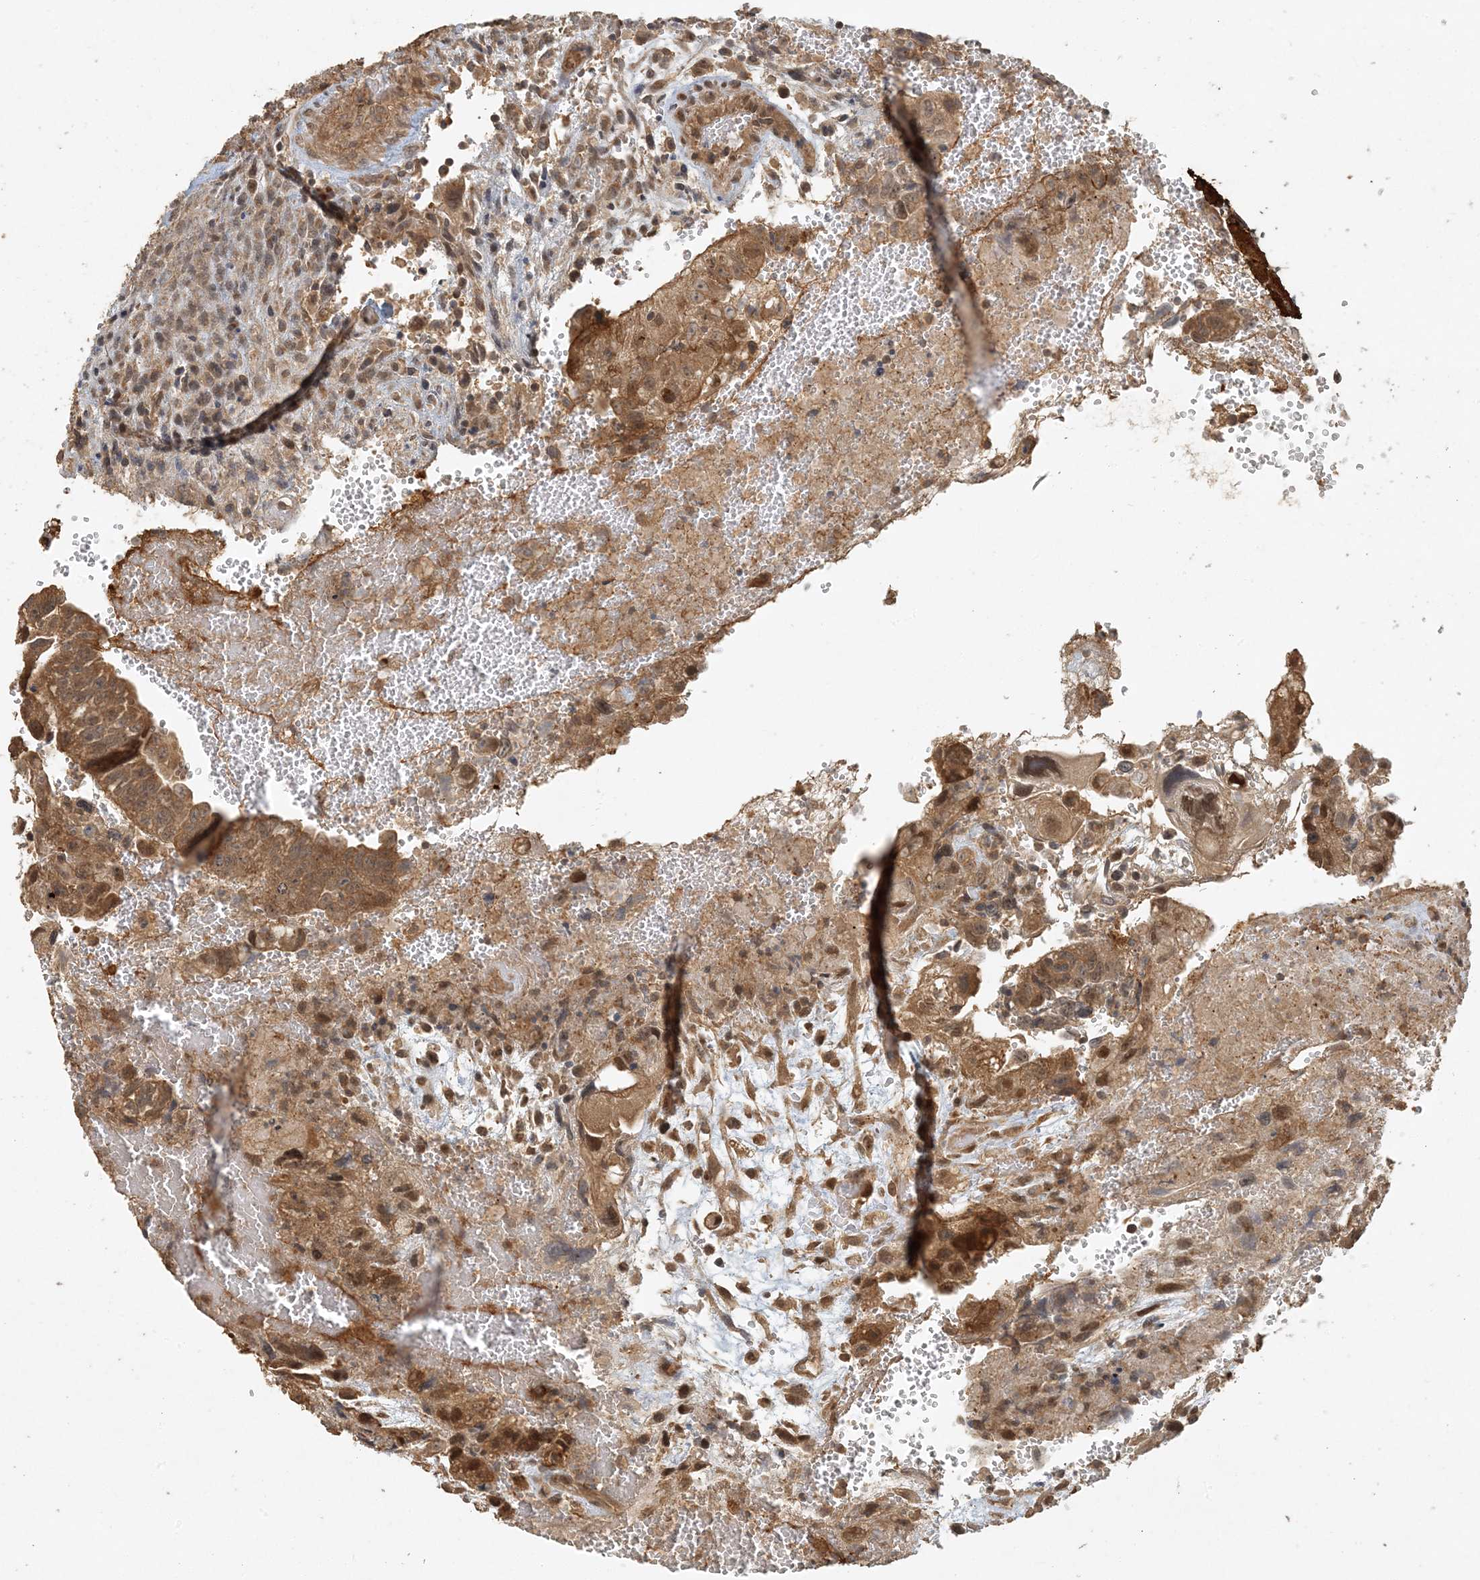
{"staining": {"intensity": "moderate", "quantity": ">75%", "location": "cytoplasmic/membranous,nuclear"}, "tissue": "testis cancer", "cell_type": "Tumor cells", "image_type": "cancer", "snomed": [{"axis": "morphology", "description": "Carcinoma, Embryonal, NOS"}, {"axis": "topography", "description": "Testis"}], "caption": "About >75% of tumor cells in human testis cancer (embryonal carcinoma) reveal moderate cytoplasmic/membranous and nuclear protein positivity as visualized by brown immunohistochemical staining.", "gene": "AK9", "patient": {"sex": "male", "age": 37}}